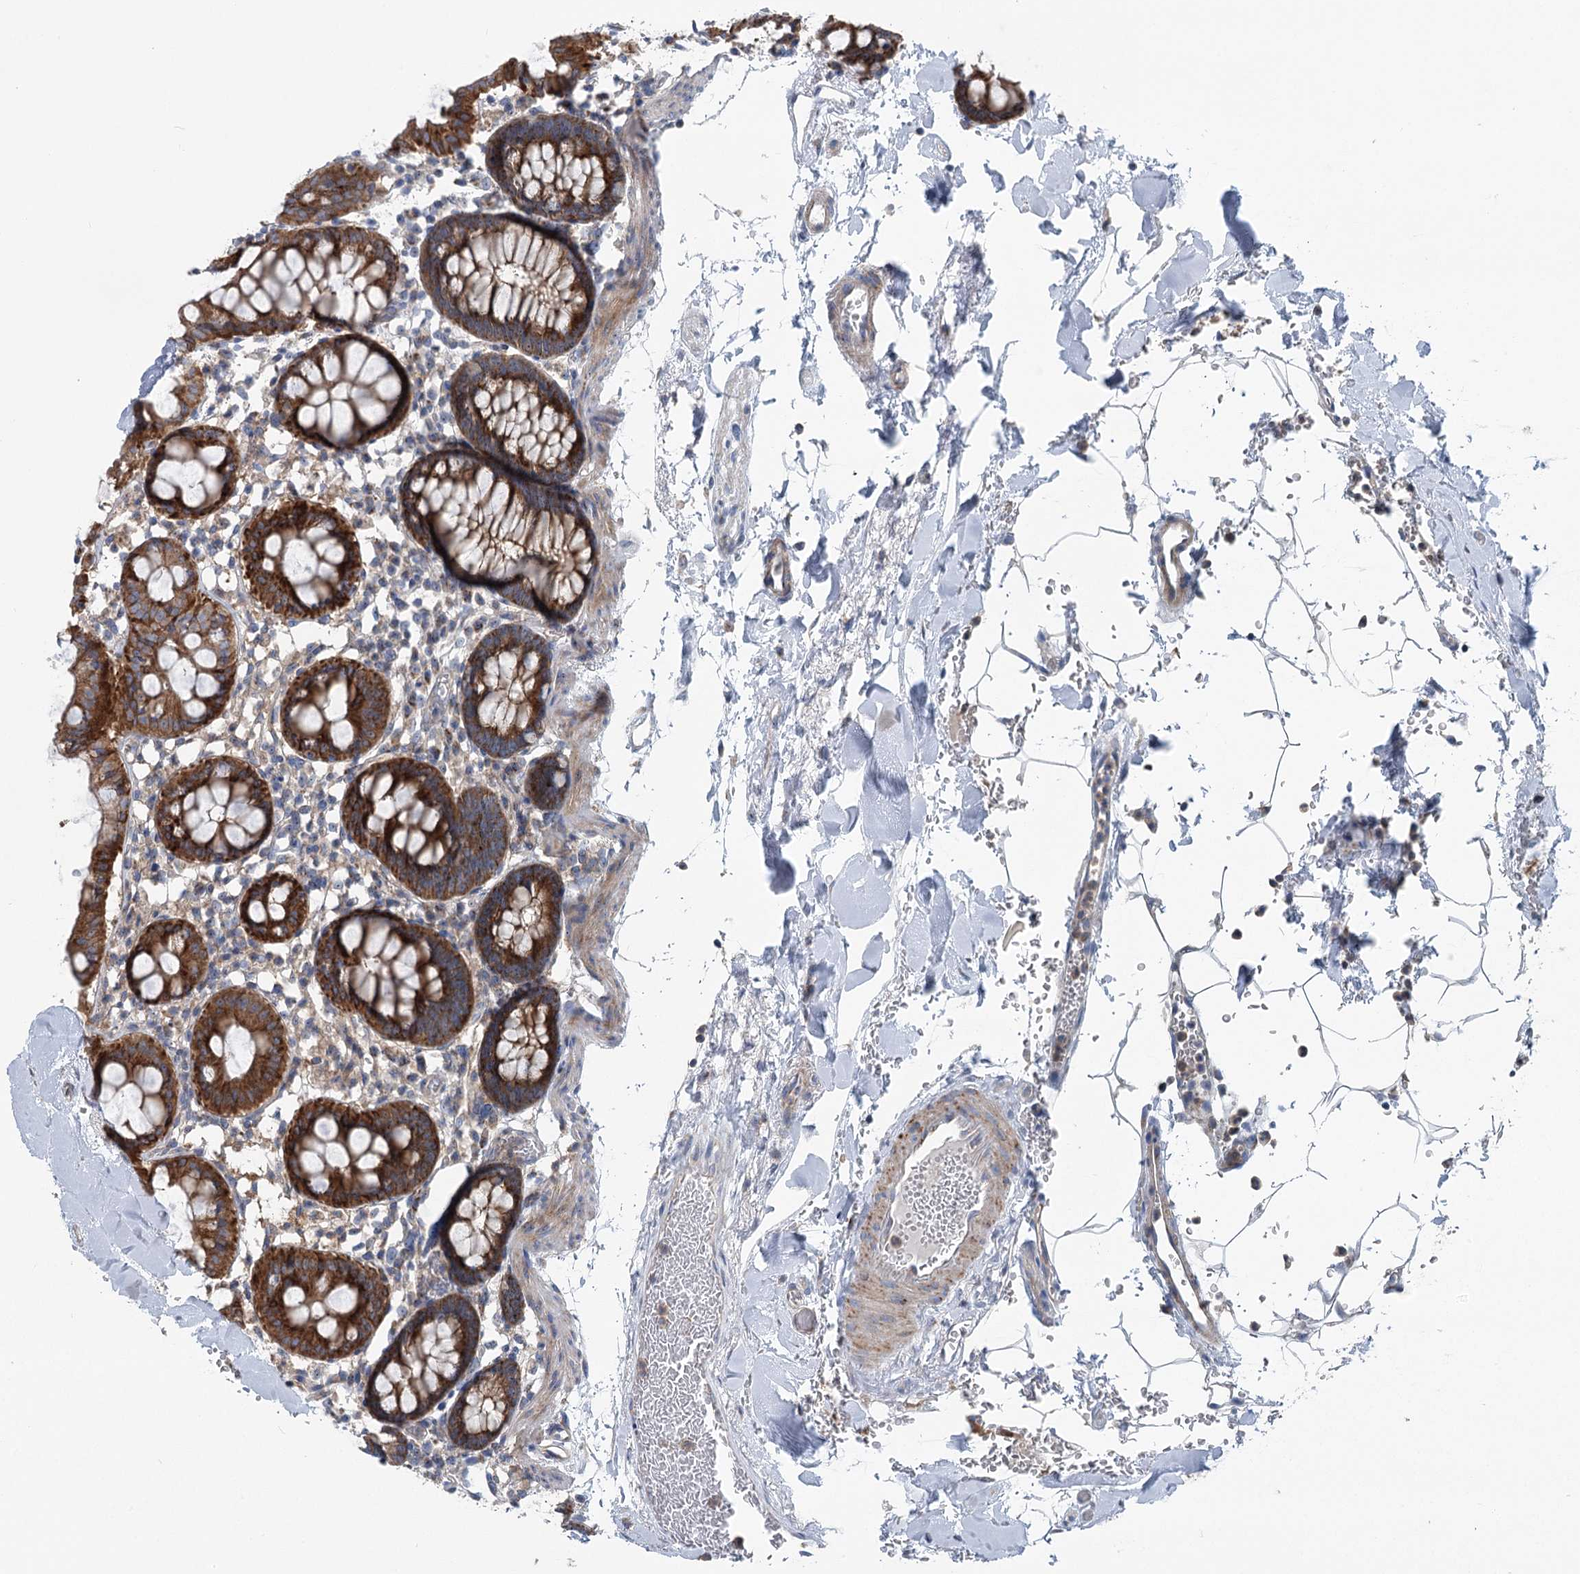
{"staining": {"intensity": "moderate", "quantity": ">75%", "location": "cytoplasmic/membranous"}, "tissue": "colon", "cell_type": "Endothelial cells", "image_type": "normal", "snomed": [{"axis": "morphology", "description": "Normal tissue, NOS"}, {"axis": "topography", "description": "Colon"}], "caption": "This image demonstrates unremarkable colon stained with IHC to label a protein in brown. The cytoplasmic/membranous of endothelial cells show moderate positivity for the protein. Nuclei are counter-stained blue.", "gene": "MARK2", "patient": {"sex": "male", "age": 75}}